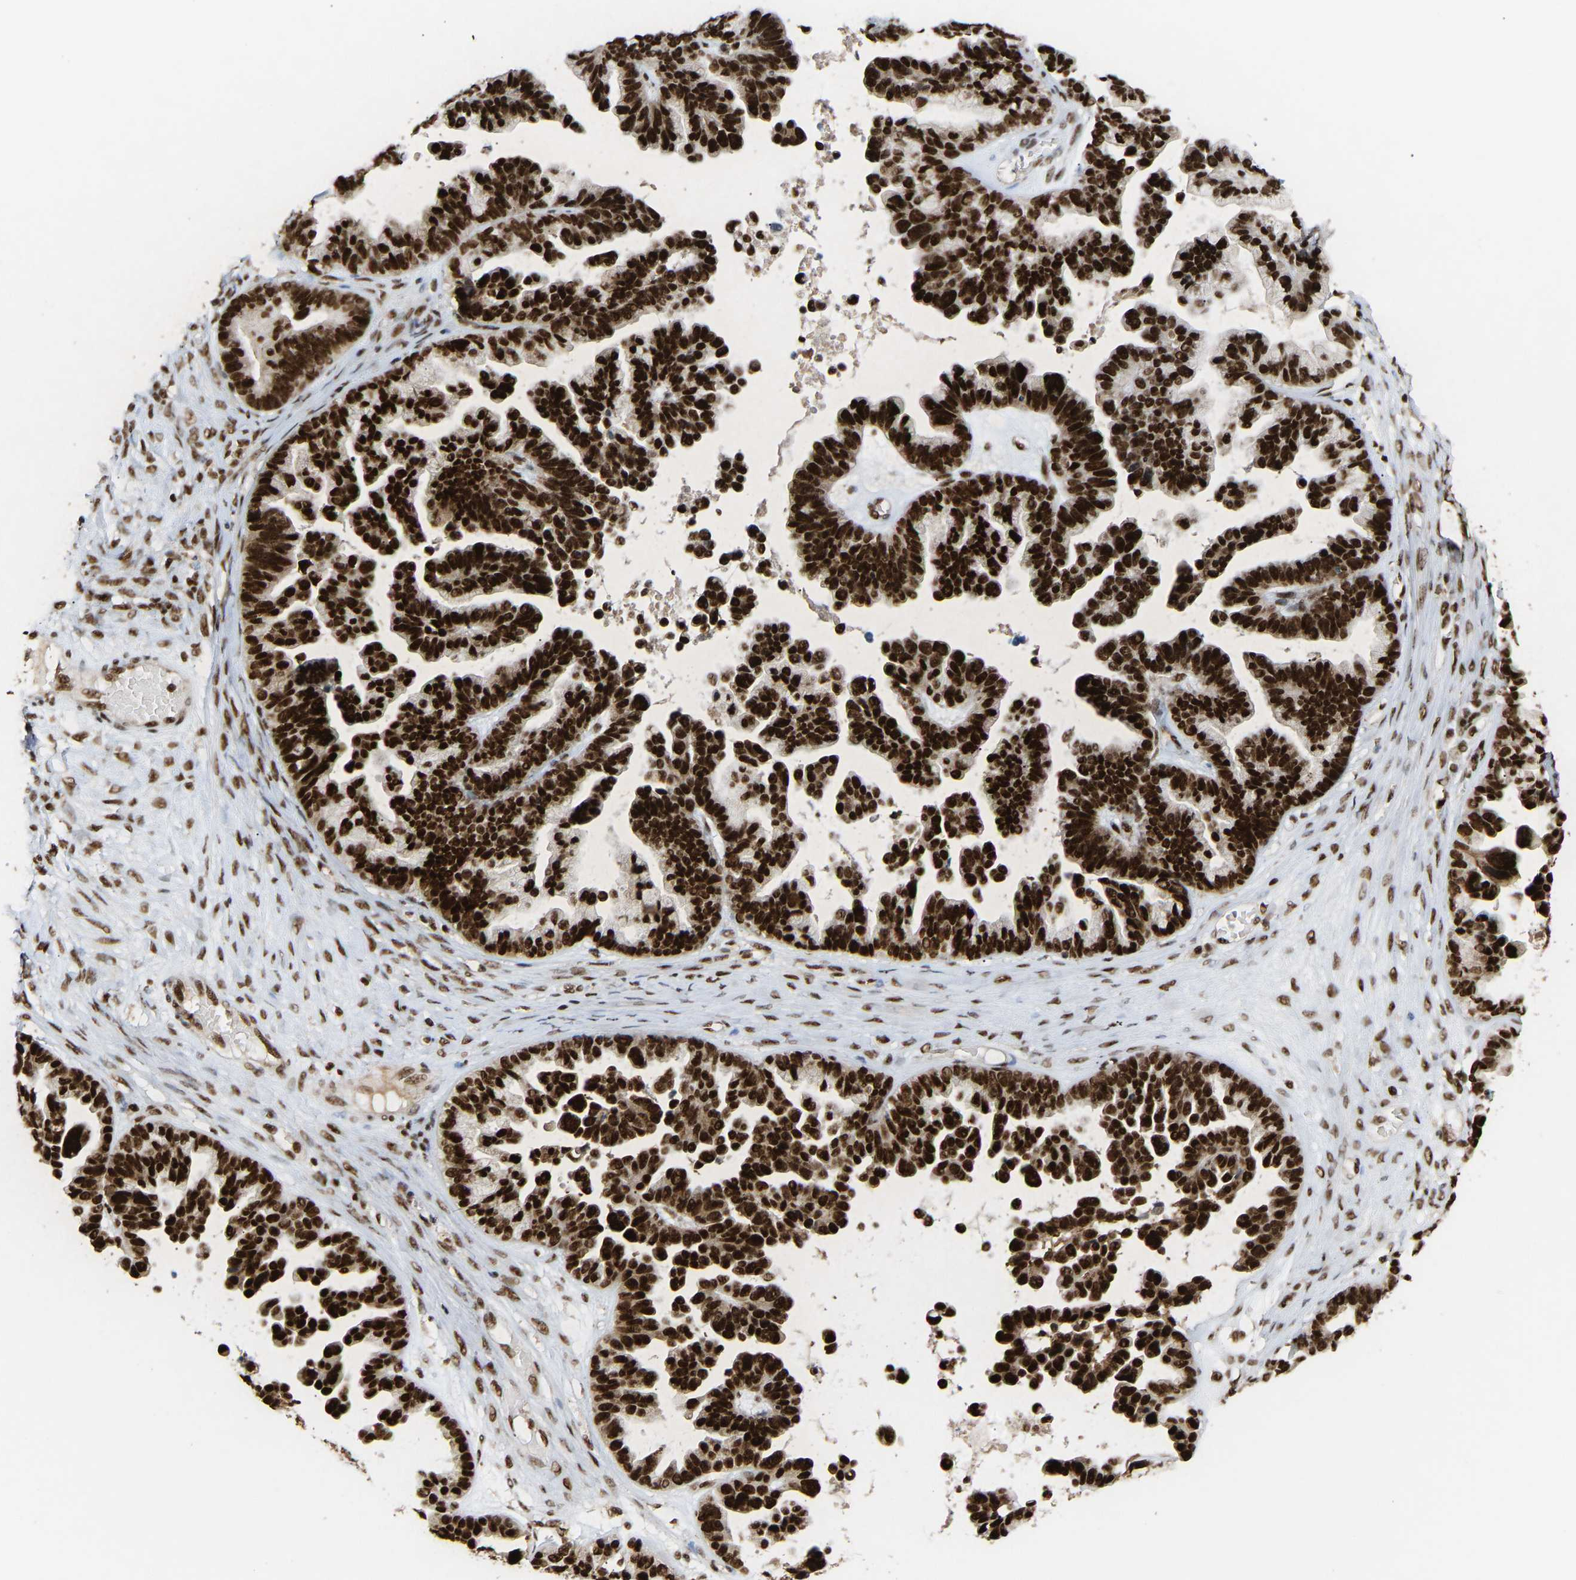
{"staining": {"intensity": "strong", "quantity": ">75%", "location": "nuclear"}, "tissue": "ovarian cancer", "cell_type": "Tumor cells", "image_type": "cancer", "snomed": [{"axis": "morphology", "description": "Cystadenocarcinoma, serous, NOS"}, {"axis": "topography", "description": "Ovary"}], "caption": "A high amount of strong nuclear expression is seen in approximately >75% of tumor cells in serous cystadenocarcinoma (ovarian) tissue.", "gene": "ALYREF", "patient": {"sex": "female", "age": 56}}